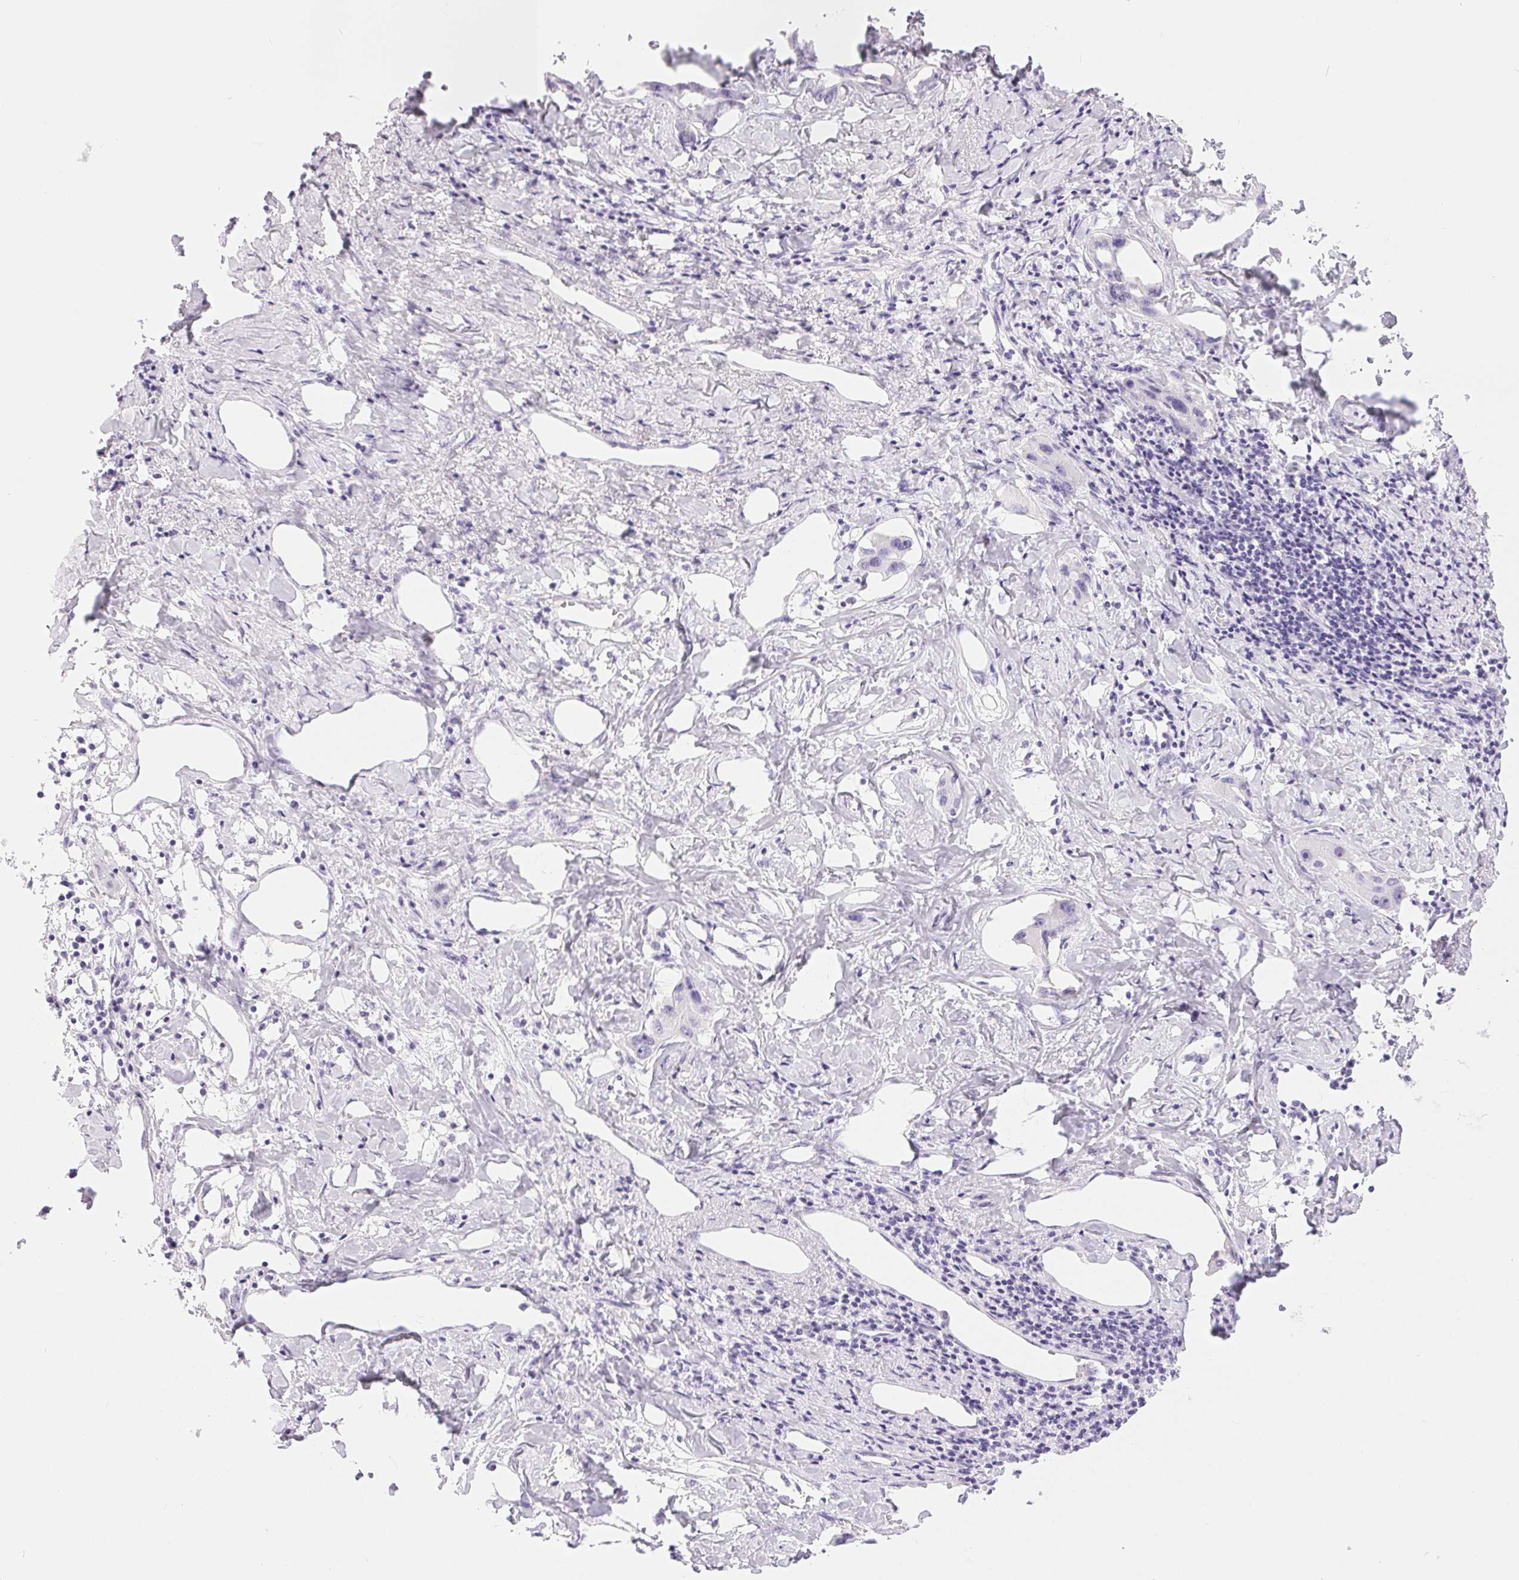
{"staining": {"intensity": "negative", "quantity": "none", "location": "none"}, "tissue": "liver cancer", "cell_type": "Tumor cells", "image_type": "cancer", "snomed": [{"axis": "morphology", "description": "Cholangiocarcinoma"}, {"axis": "topography", "description": "Liver"}], "caption": "This is an immunohistochemistry (IHC) image of cholangiocarcinoma (liver). There is no staining in tumor cells.", "gene": "XDH", "patient": {"sex": "male", "age": 59}}